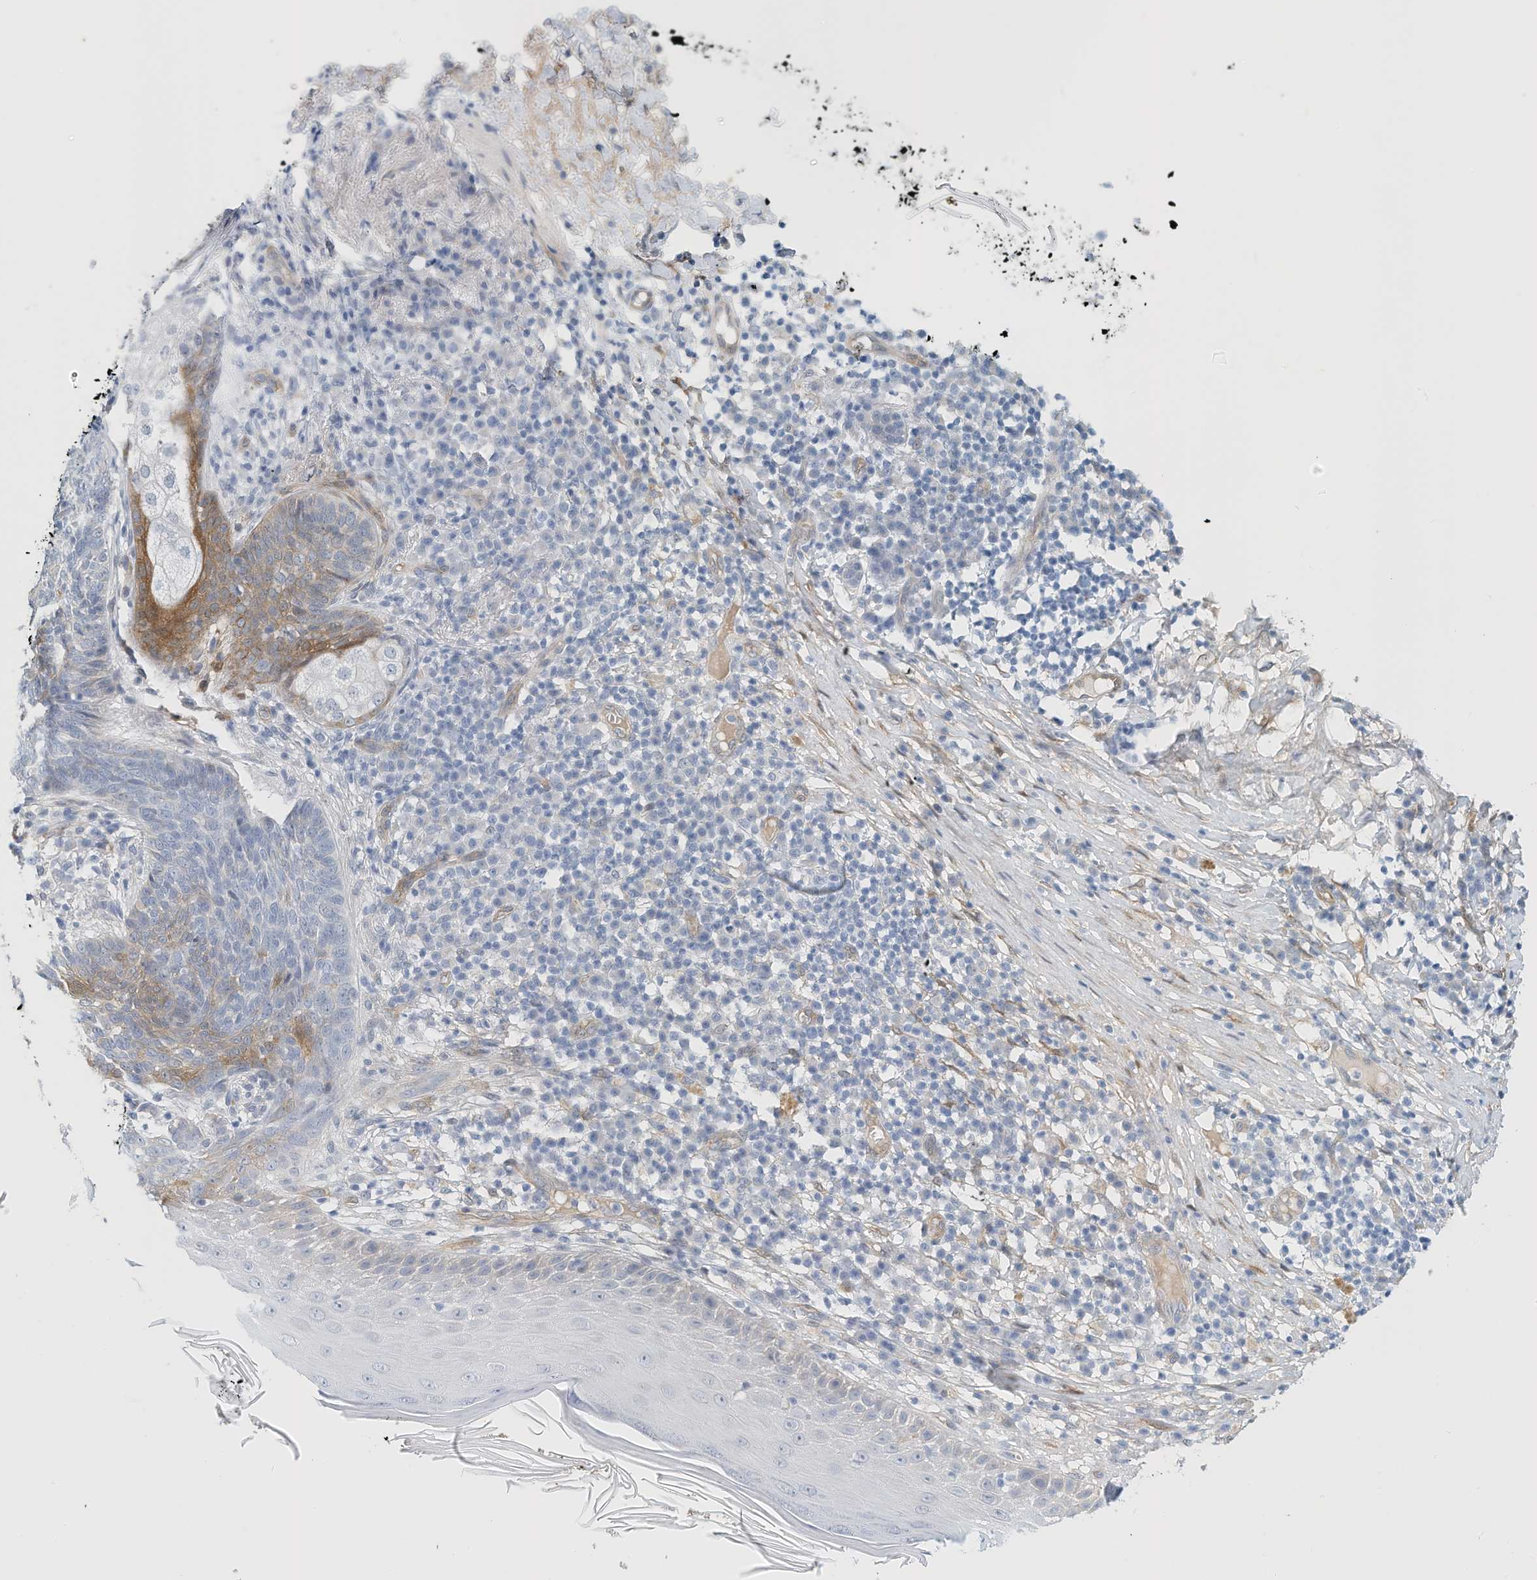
{"staining": {"intensity": "moderate", "quantity": "25%-75%", "location": "cytoplasmic/membranous"}, "tissue": "skin cancer", "cell_type": "Tumor cells", "image_type": "cancer", "snomed": [{"axis": "morphology", "description": "Basal cell carcinoma"}, {"axis": "topography", "description": "Skin"}], "caption": "This is a micrograph of immunohistochemistry staining of skin basal cell carcinoma, which shows moderate positivity in the cytoplasmic/membranous of tumor cells.", "gene": "ARHGAP28", "patient": {"sex": "male", "age": 85}}